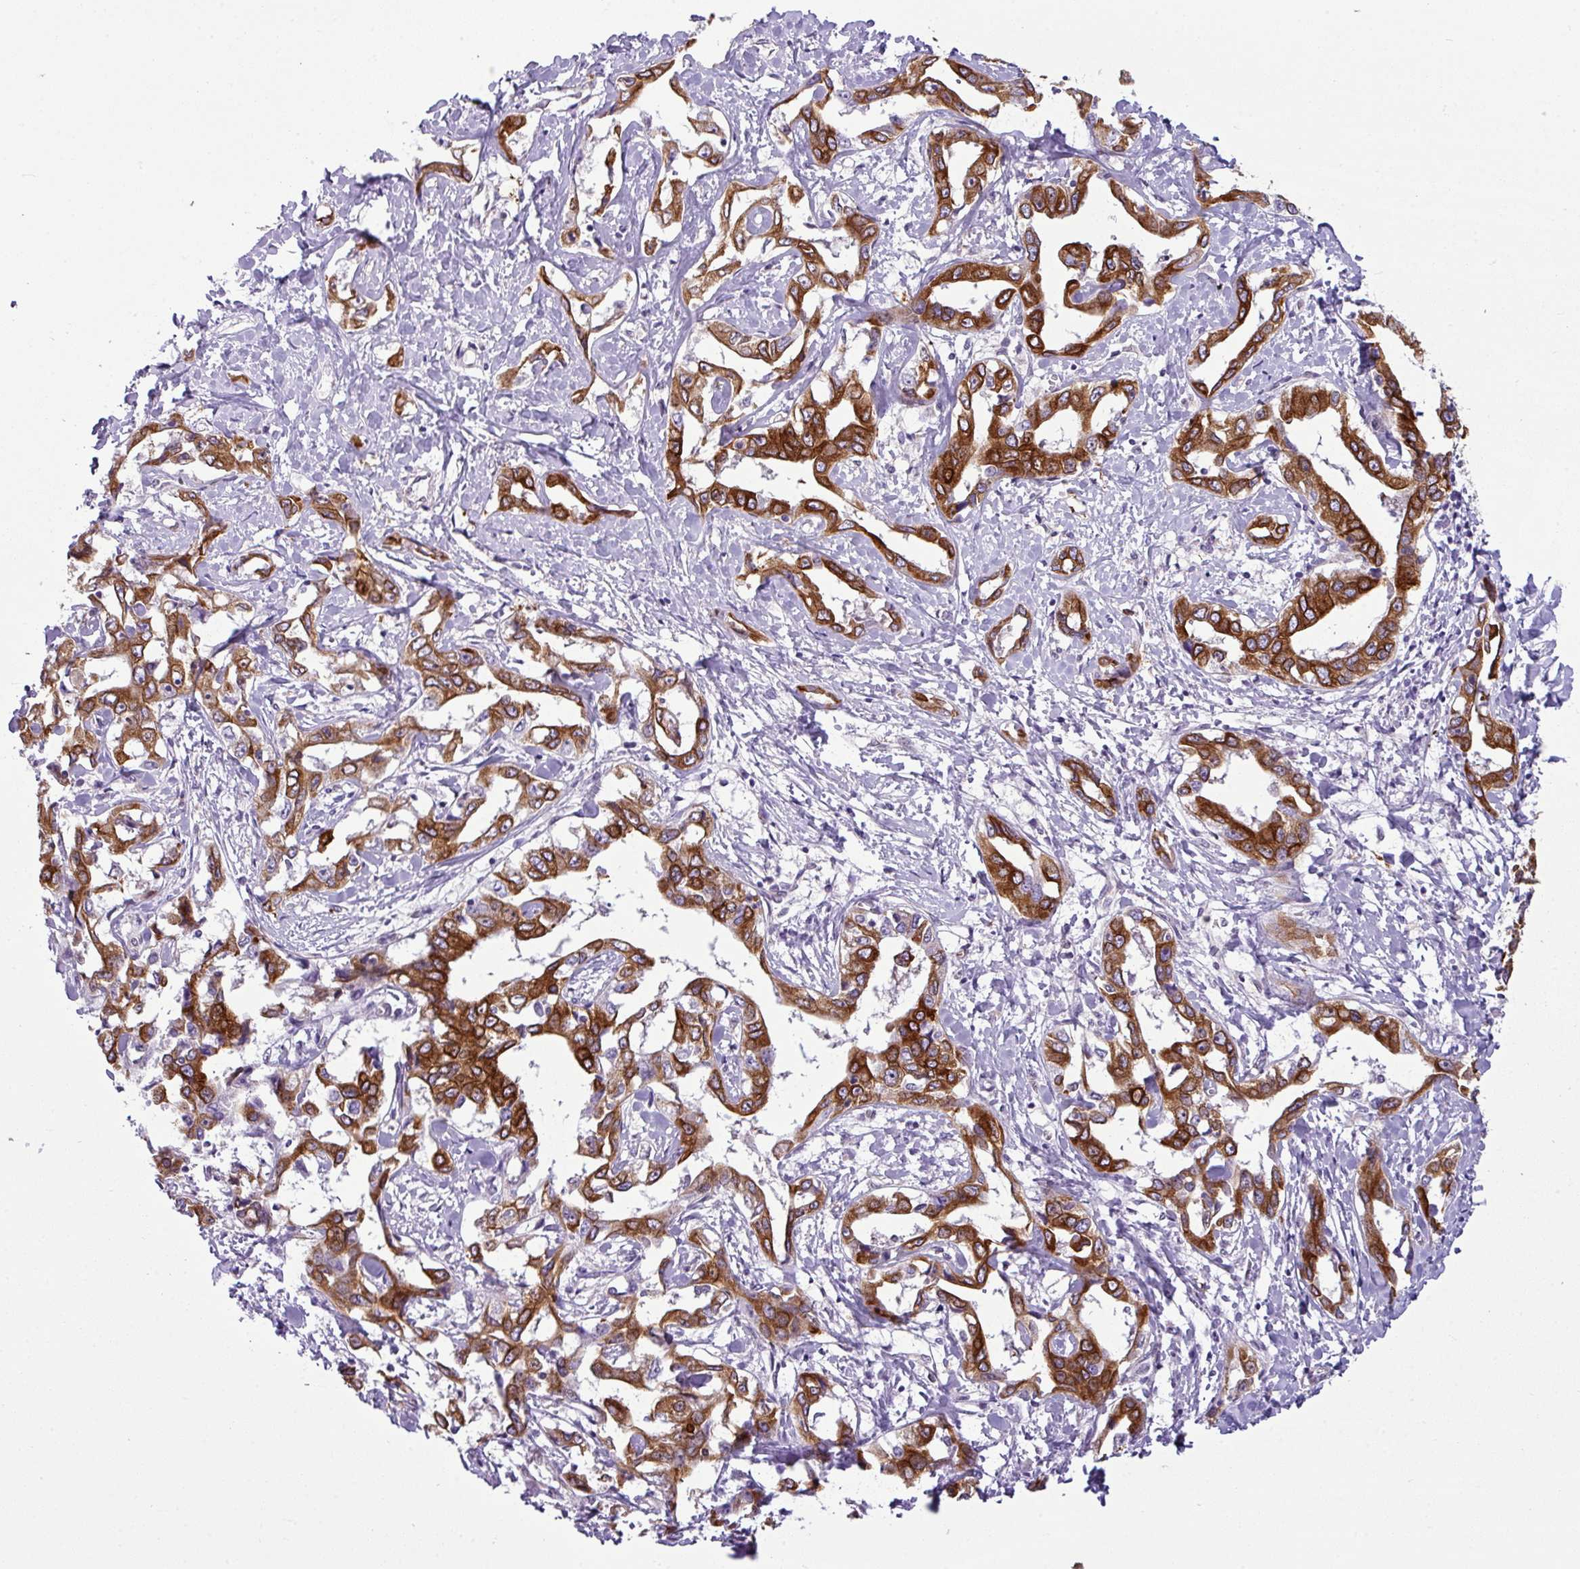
{"staining": {"intensity": "strong", "quantity": ">75%", "location": "cytoplasmic/membranous"}, "tissue": "liver cancer", "cell_type": "Tumor cells", "image_type": "cancer", "snomed": [{"axis": "morphology", "description": "Cholangiocarcinoma"}, {"axis": "topography", "description": "Liver"}], "caption": "DAB immunohistochemical staining of cholangiocarcinoma (liver) displays strong cytoplasmic/membranous protein expression in approximately >75% of tumor cells.", "gene": "TOR1AIP2", "patient": {"sex": "male", "age": 59}}